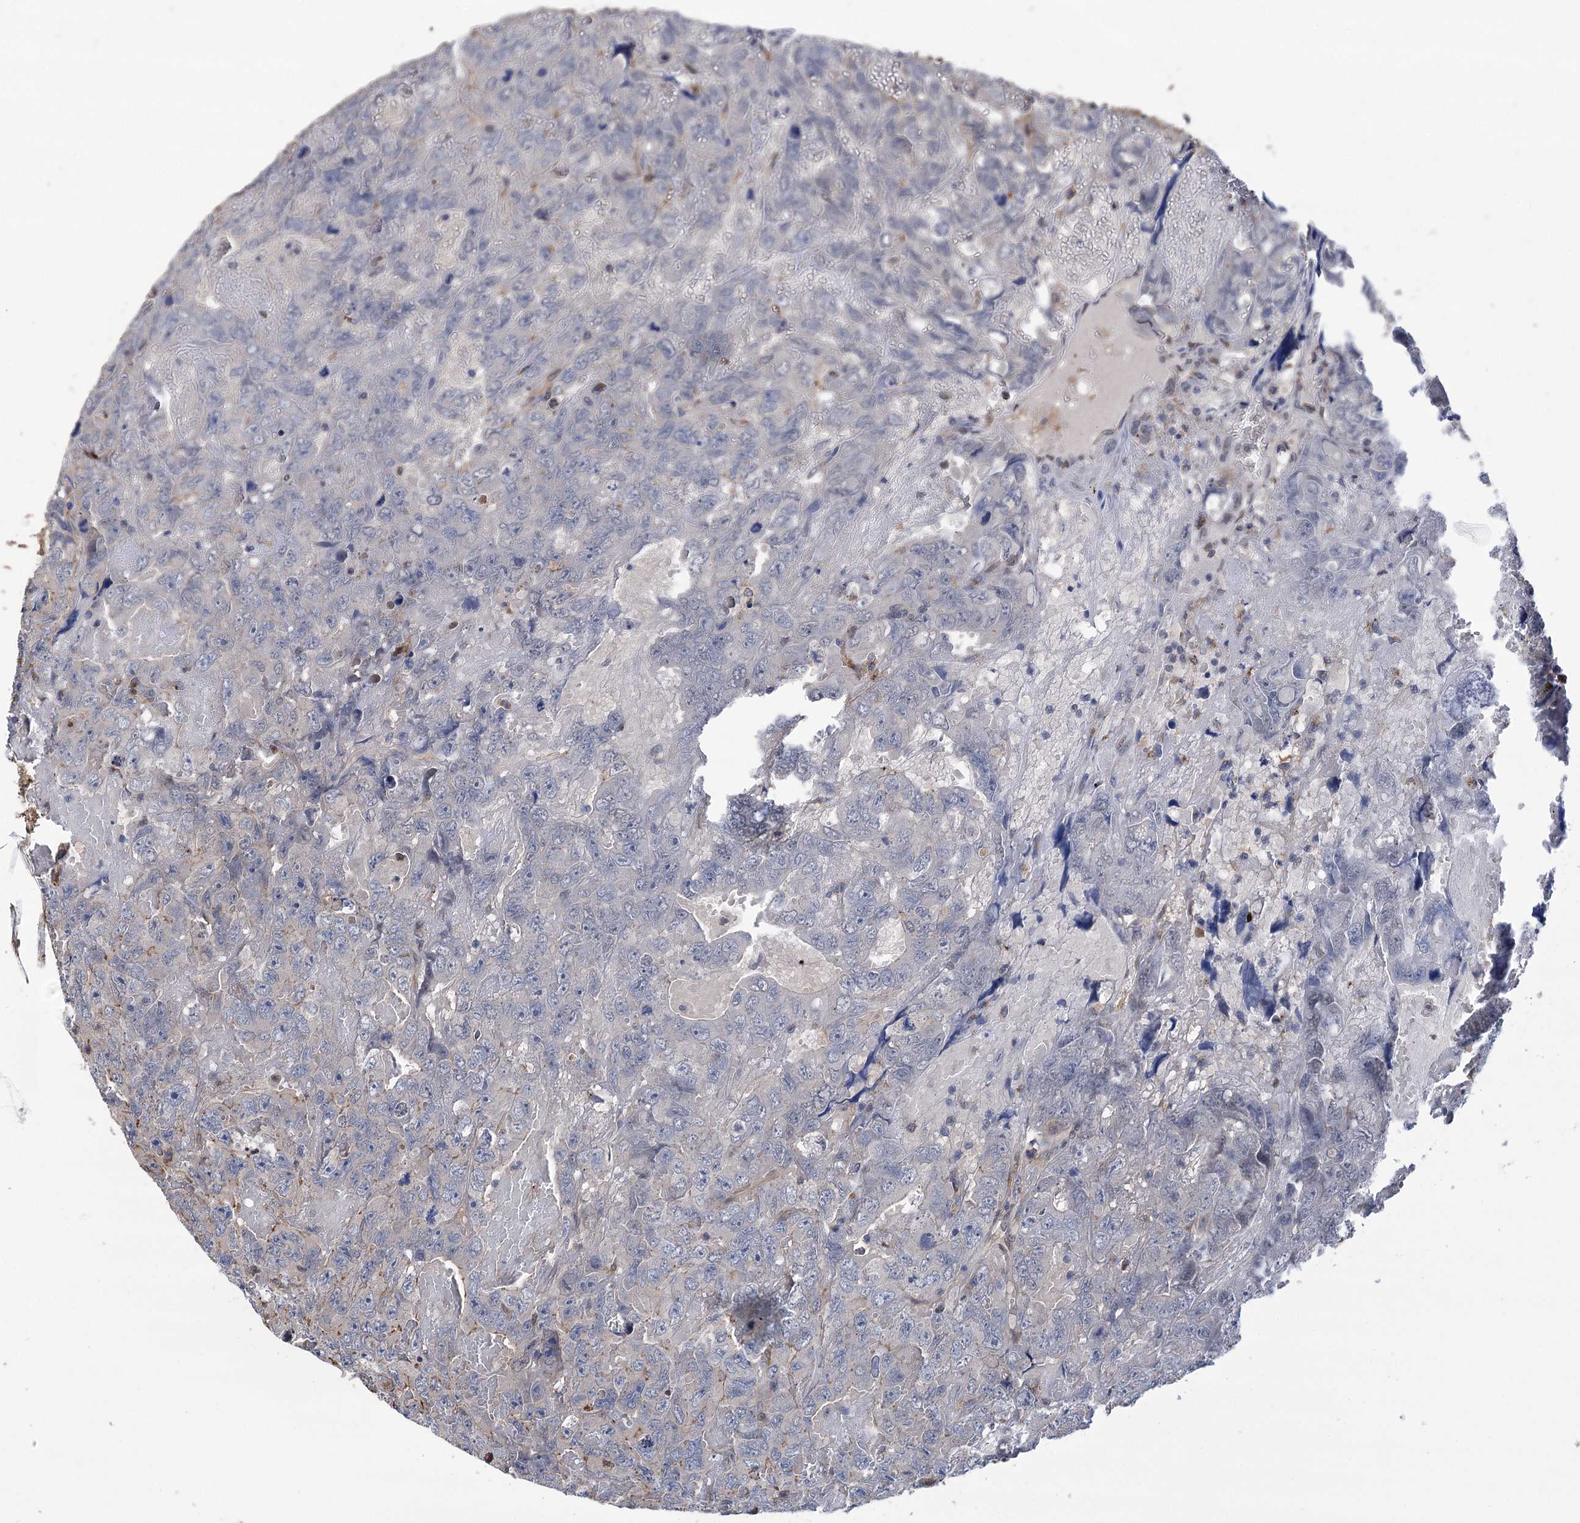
{"staining": {"intensity": "negative", "quantity": "none", "location": "none"}, "tissue": "testis cancer", "cell_type": "Tumor cells", "image_type": "cancer", "snomed": [{"axis": "morphology", "description": "Carcinoma, Embryonal, NOS"}, {"axis": "topography", "description": "Testis"}], "caption": "Tumor cells are negative for brown protein staining in testis cancer (embryonal carcinoma).", "gene": "DPP3", "patient": {"sex": "male", "age": 45}}